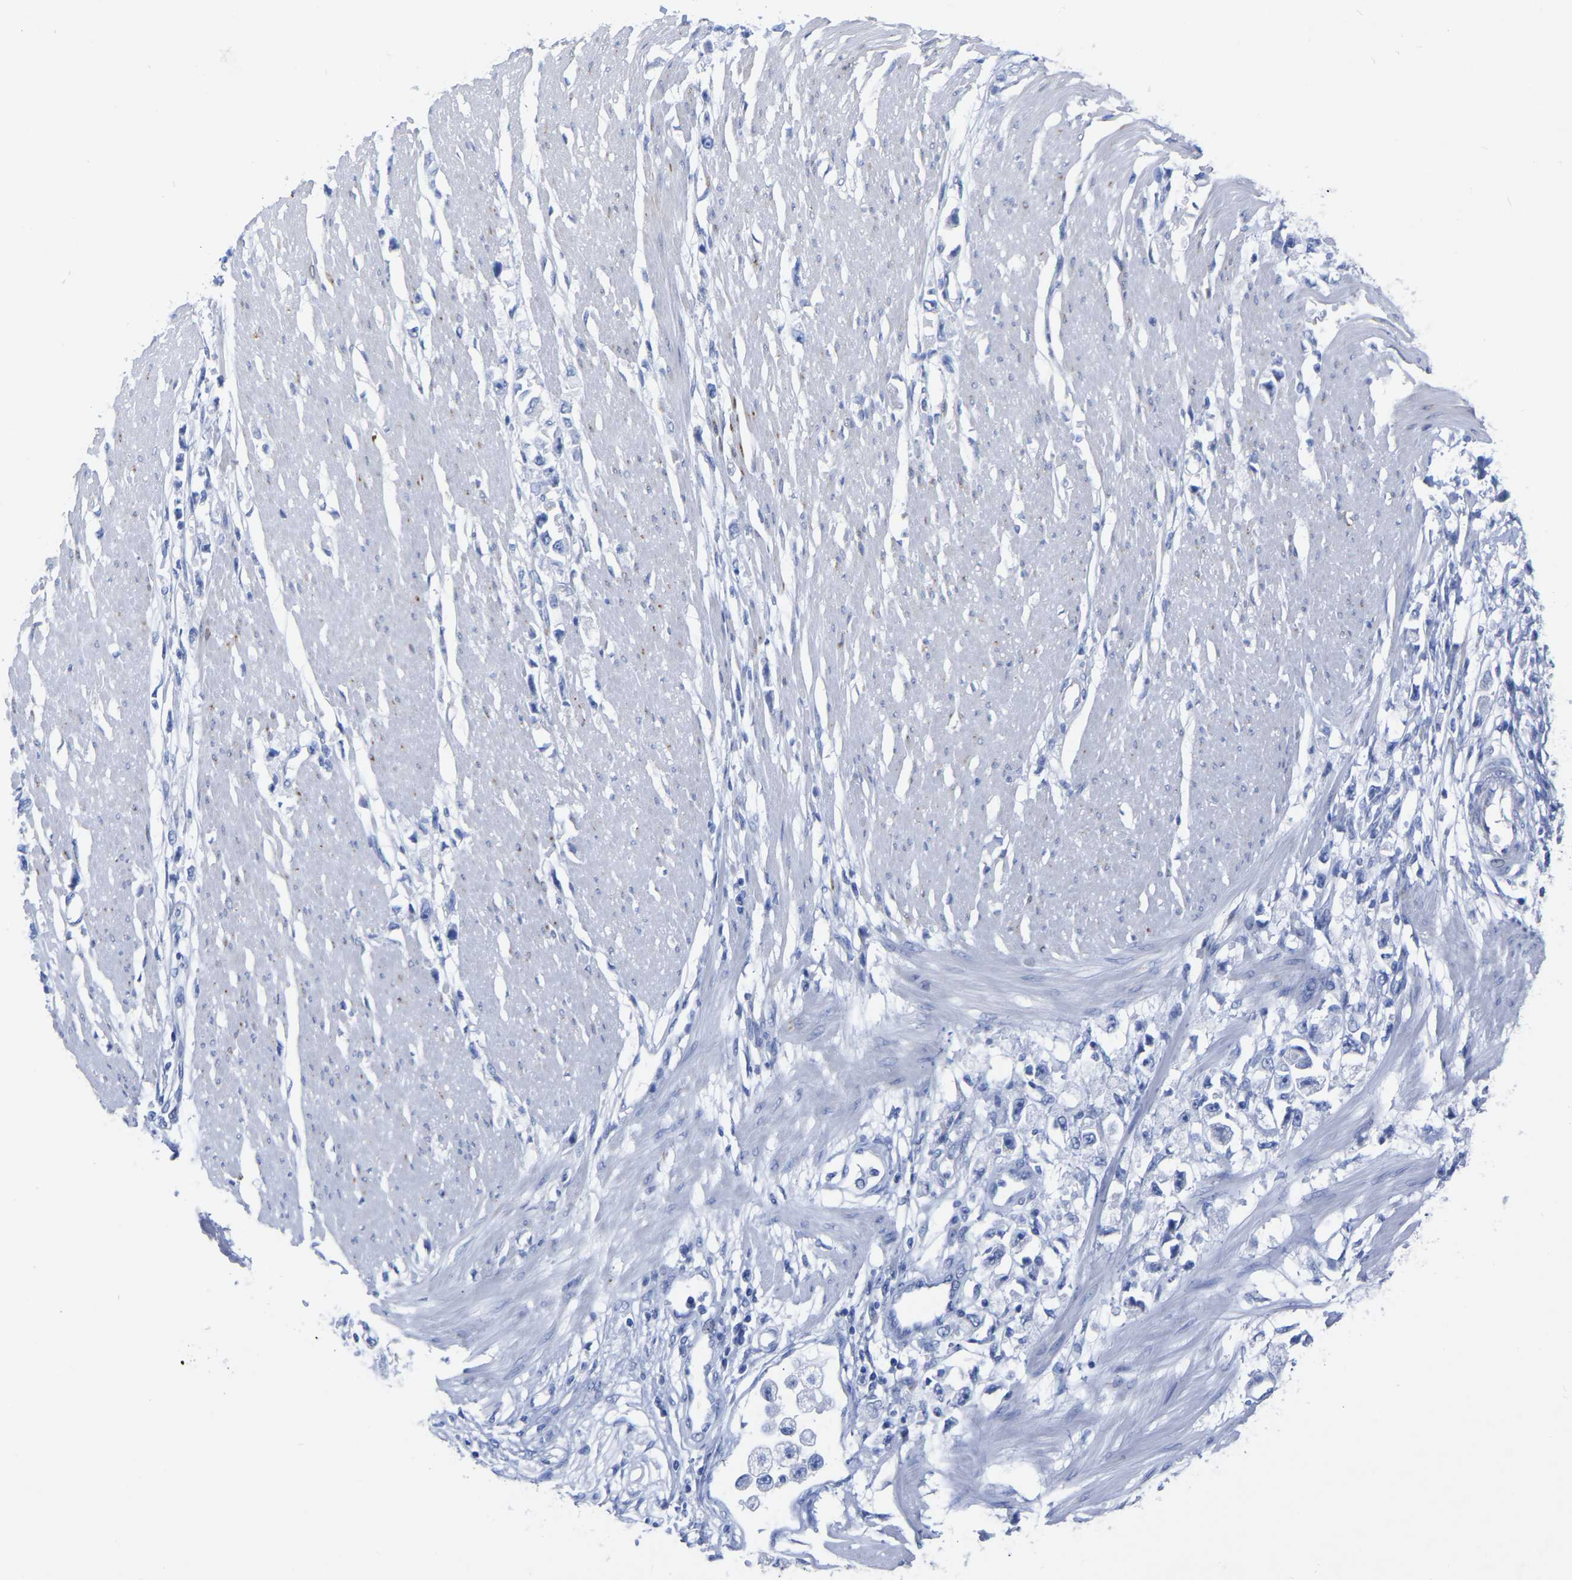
{"staining": {"intensity": "negative", "quantity": "none", "location": "none"}, "tissue": "stomach cancer", "cell_type": "Tumor cells", "image_type": "cancer", "snomed": [{"axis": "morphology", "description": "Adenocarcinoma, NOS"}, {"axis": "topography", "description": "Stomach"}], "caption": "Immunohistochemistry (IHC) micrograph of neoplastic tissue: stomach adenocarcinoma stained with DAB reveals no significant protein positivity in tumor cells.", "gene": "HAPLN1", "patient": {"sex": "female", "age": 59}}